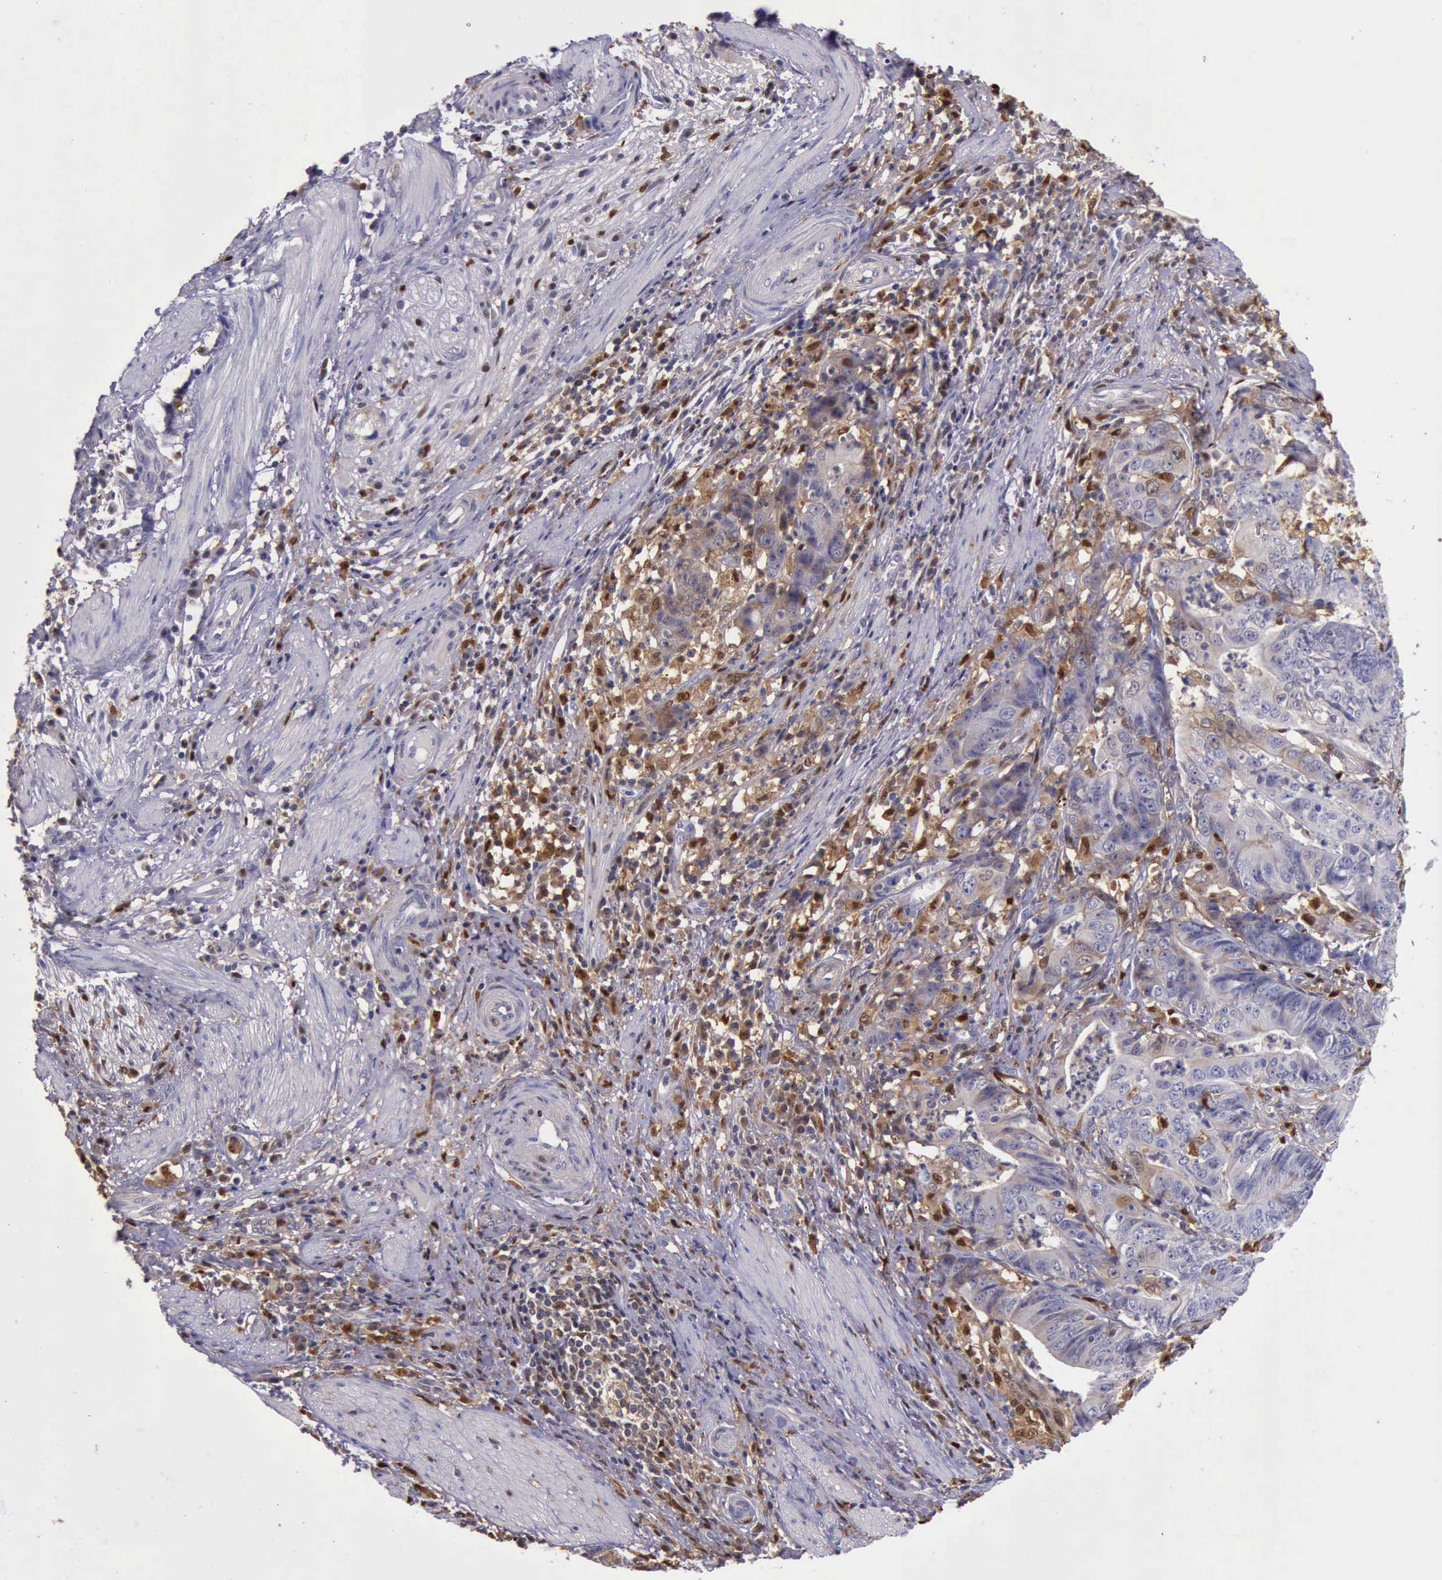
{"staining": {"intensity": "weak", "quantity": "<25%", "location": "cytoplasmic/membranous,nuclear"}, "tissue": "stomach cancer", "cell_type": "Tumor cells", "image_type": "cancer", "snomed": [{"axis": "morphology", "description": "Adenocarcinoma, NOS"}, {"axis": "topography", "description": "Stomach, lower"}], "caption": "Stomach cancer (adenocarcinoma) stained for a protein using IHC exhibits no expression tumor cells.", "gene": "TYMP", "patient": {"sex": "female", "age": 86}}